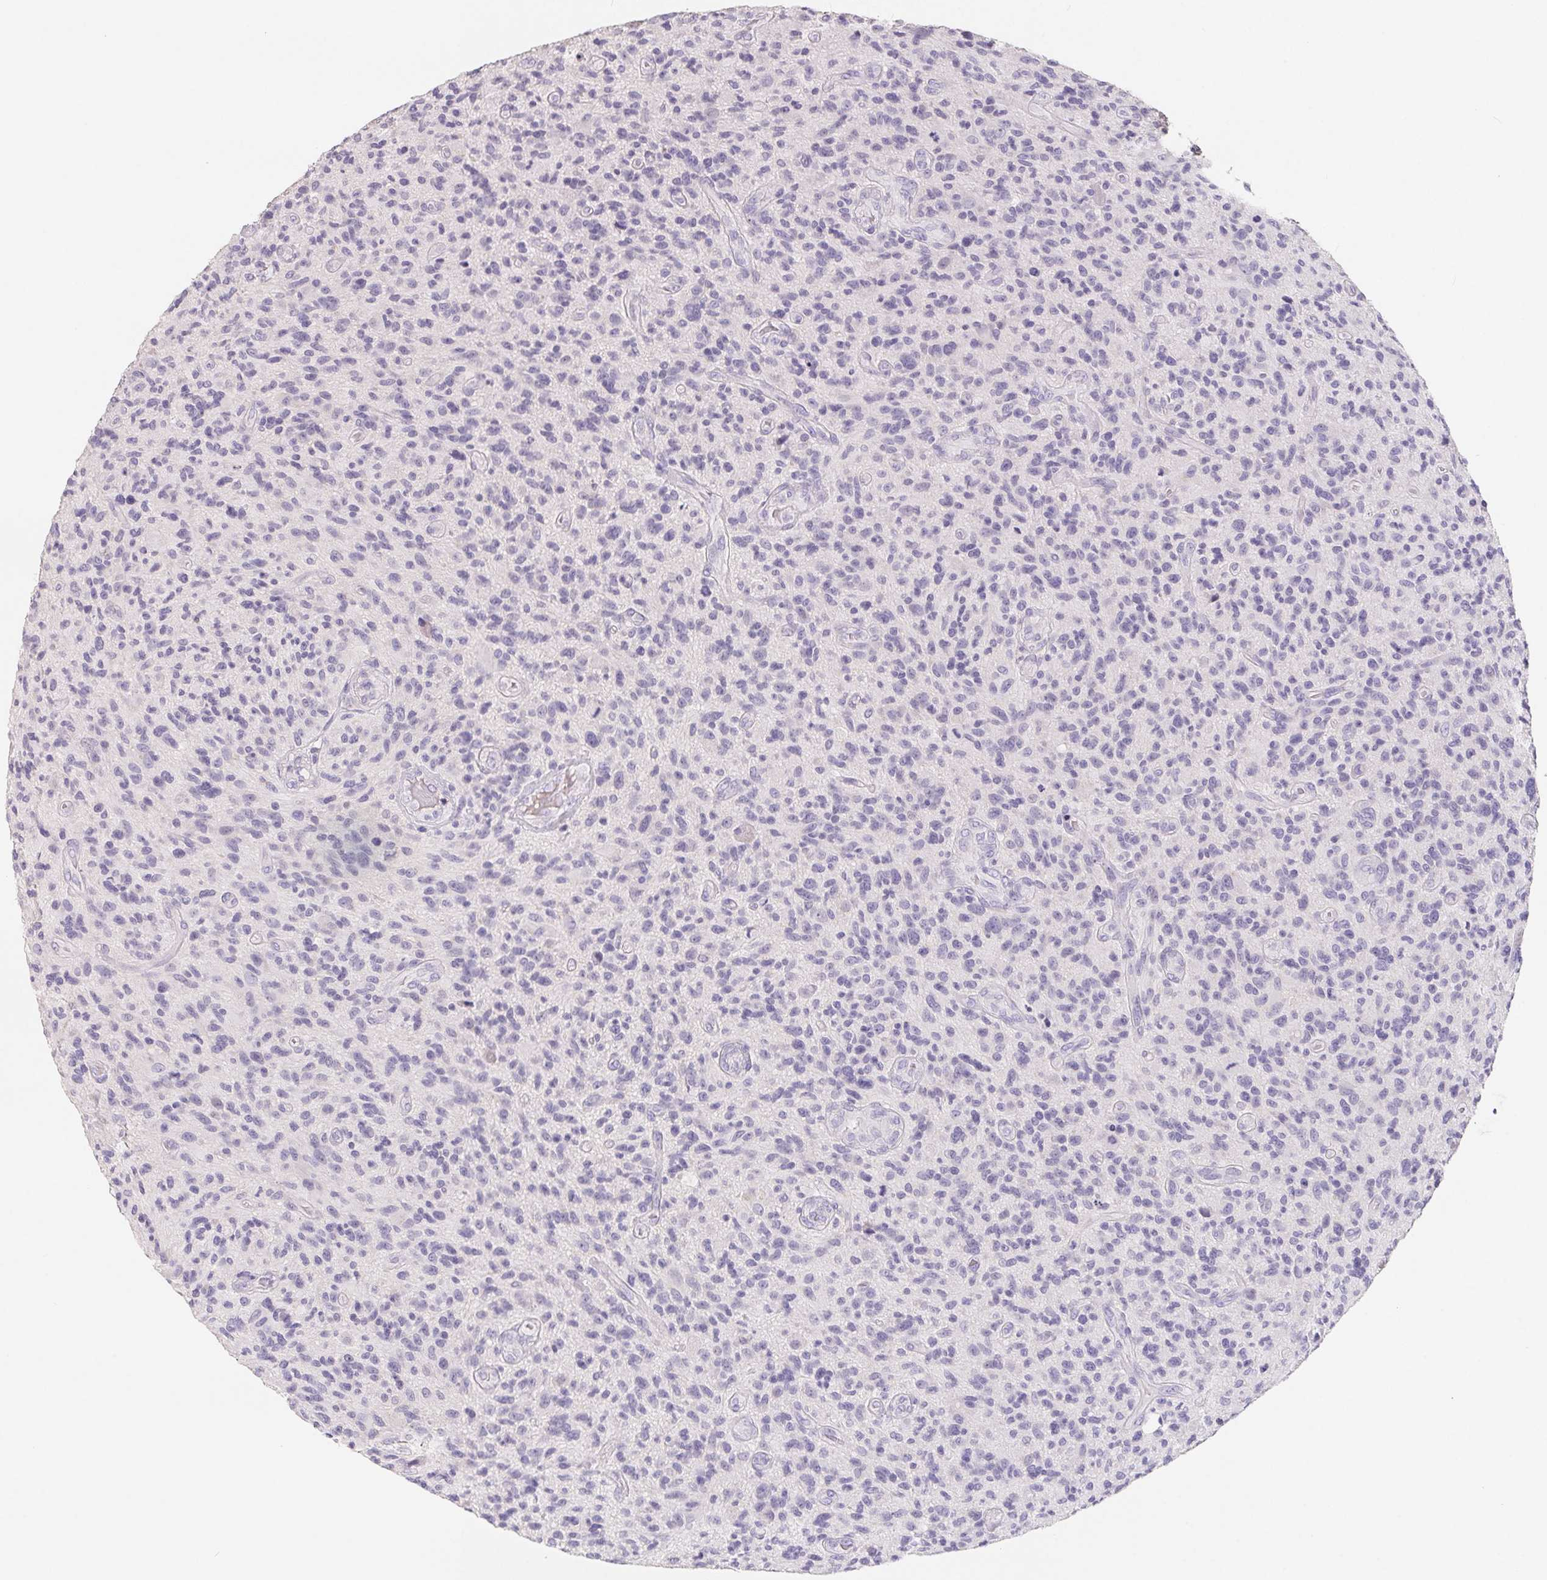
{"staining": {"intensity": "negative", "quantity": "none", "location": "none"}, "tissue": "glioma", "cell_type": "Tumor cells", "image_type": "cancer", "snomed": [{"axis": "morphology", "description": "Glioma, malignant, High grade"}, {"axis": "topography", "description": "Brain"}], "caption": "Protein analysis of malignant high-grade glioma shows no significant expression in tumor cells.", "gene": "FDX1", "patient": {"sex": "male", "age": 47}}